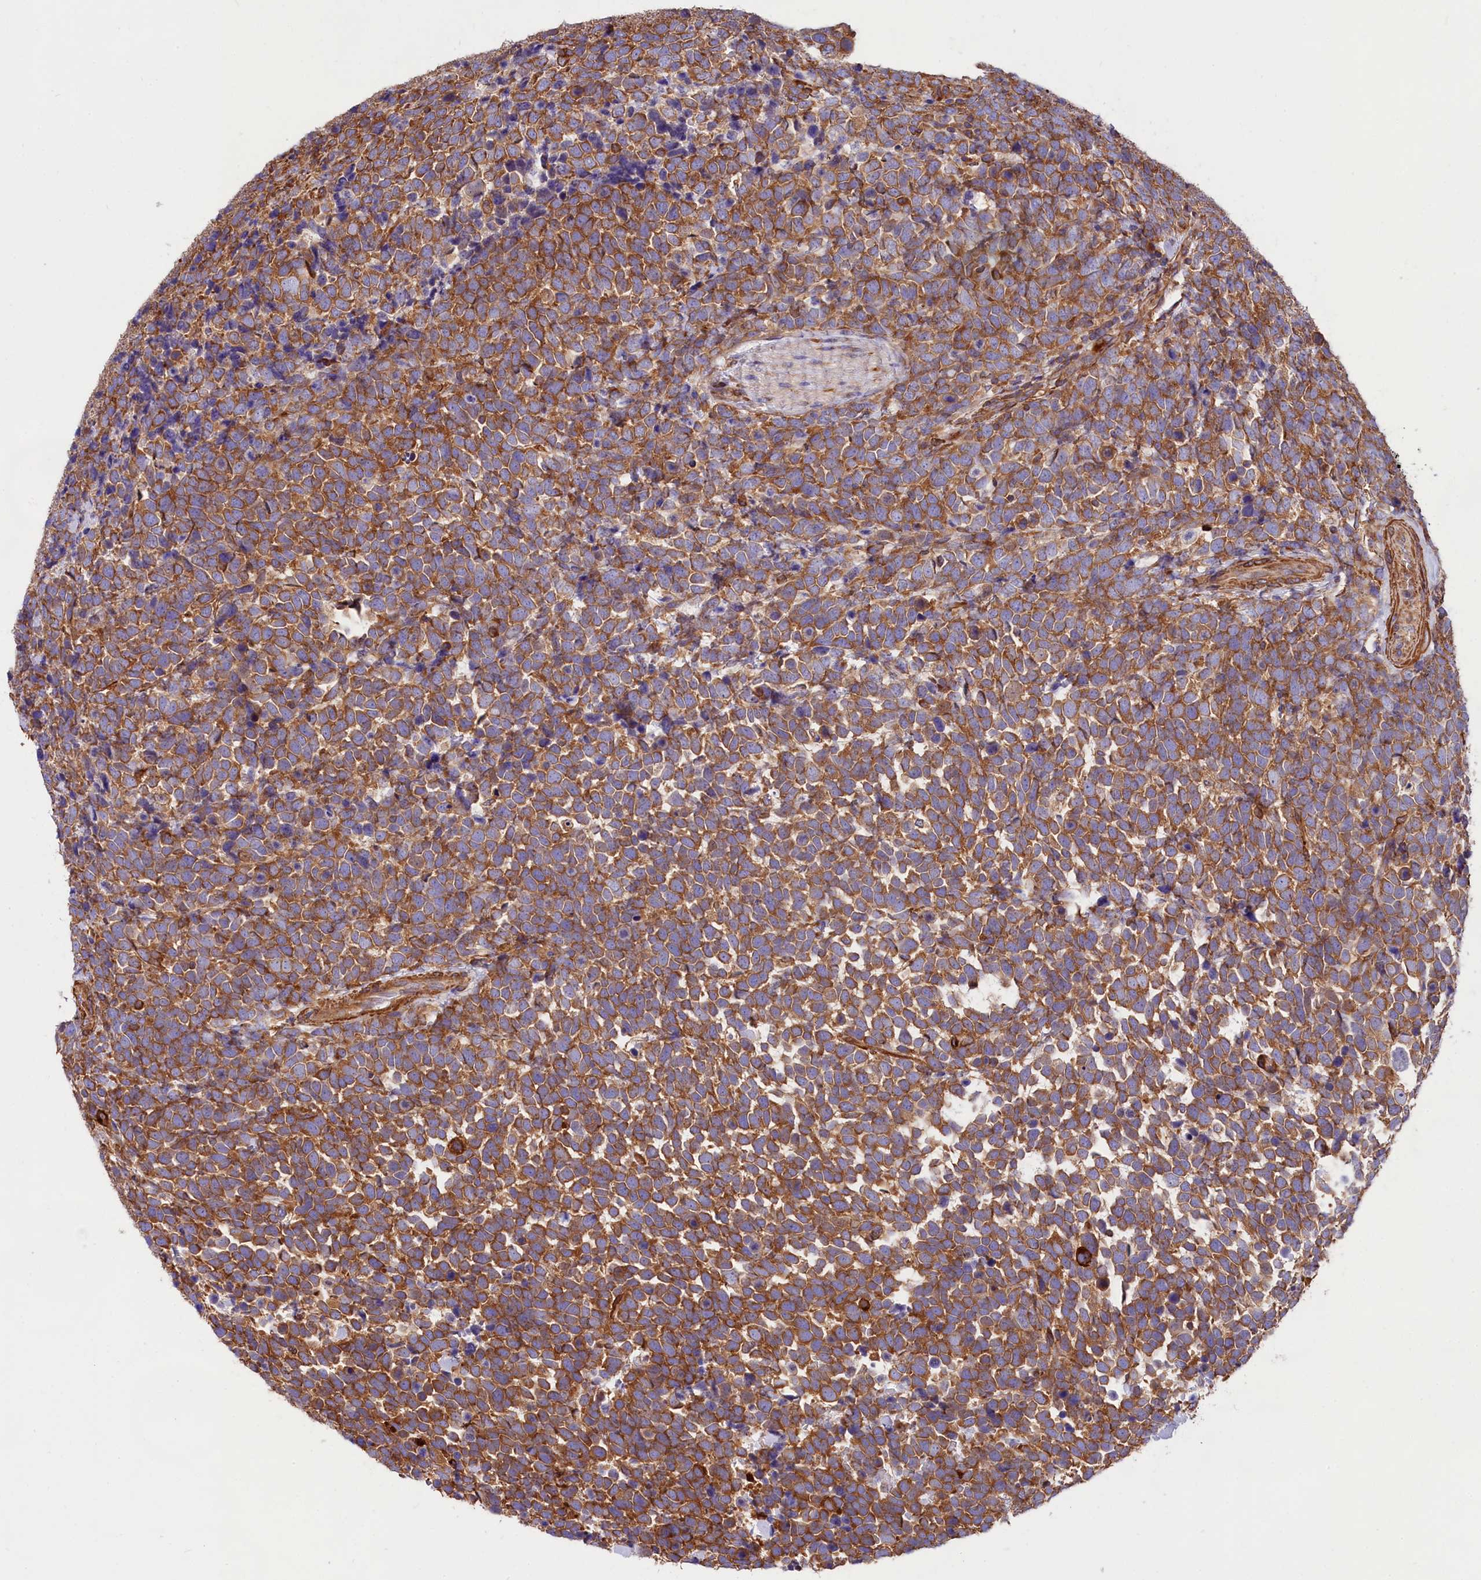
{"staining": {"intensity": "moderate", "quantity": ">75%", "location": "cytoplasmic/membranous"}, "tissue": "urothelial cancer", "cell_type": "Tumor cells", "image_type": "cancer", "snomed": [{"axis": "morphology", "description": "Urothelial carcinoma, High grade"}, {"axis": "topography", "description": "Urinary bladder"}], "caption": "Immunohistochemistry (IHC) photomicrograph of human urothelial carcinoma (high-grade) stained for a protein (brown), which shows medium levels of moderate cytoplasmic/membranous positivity in approximately >75% of tumor cells.", "gene": "GYS1", "patient": {"sex": "female", "age": 82}}